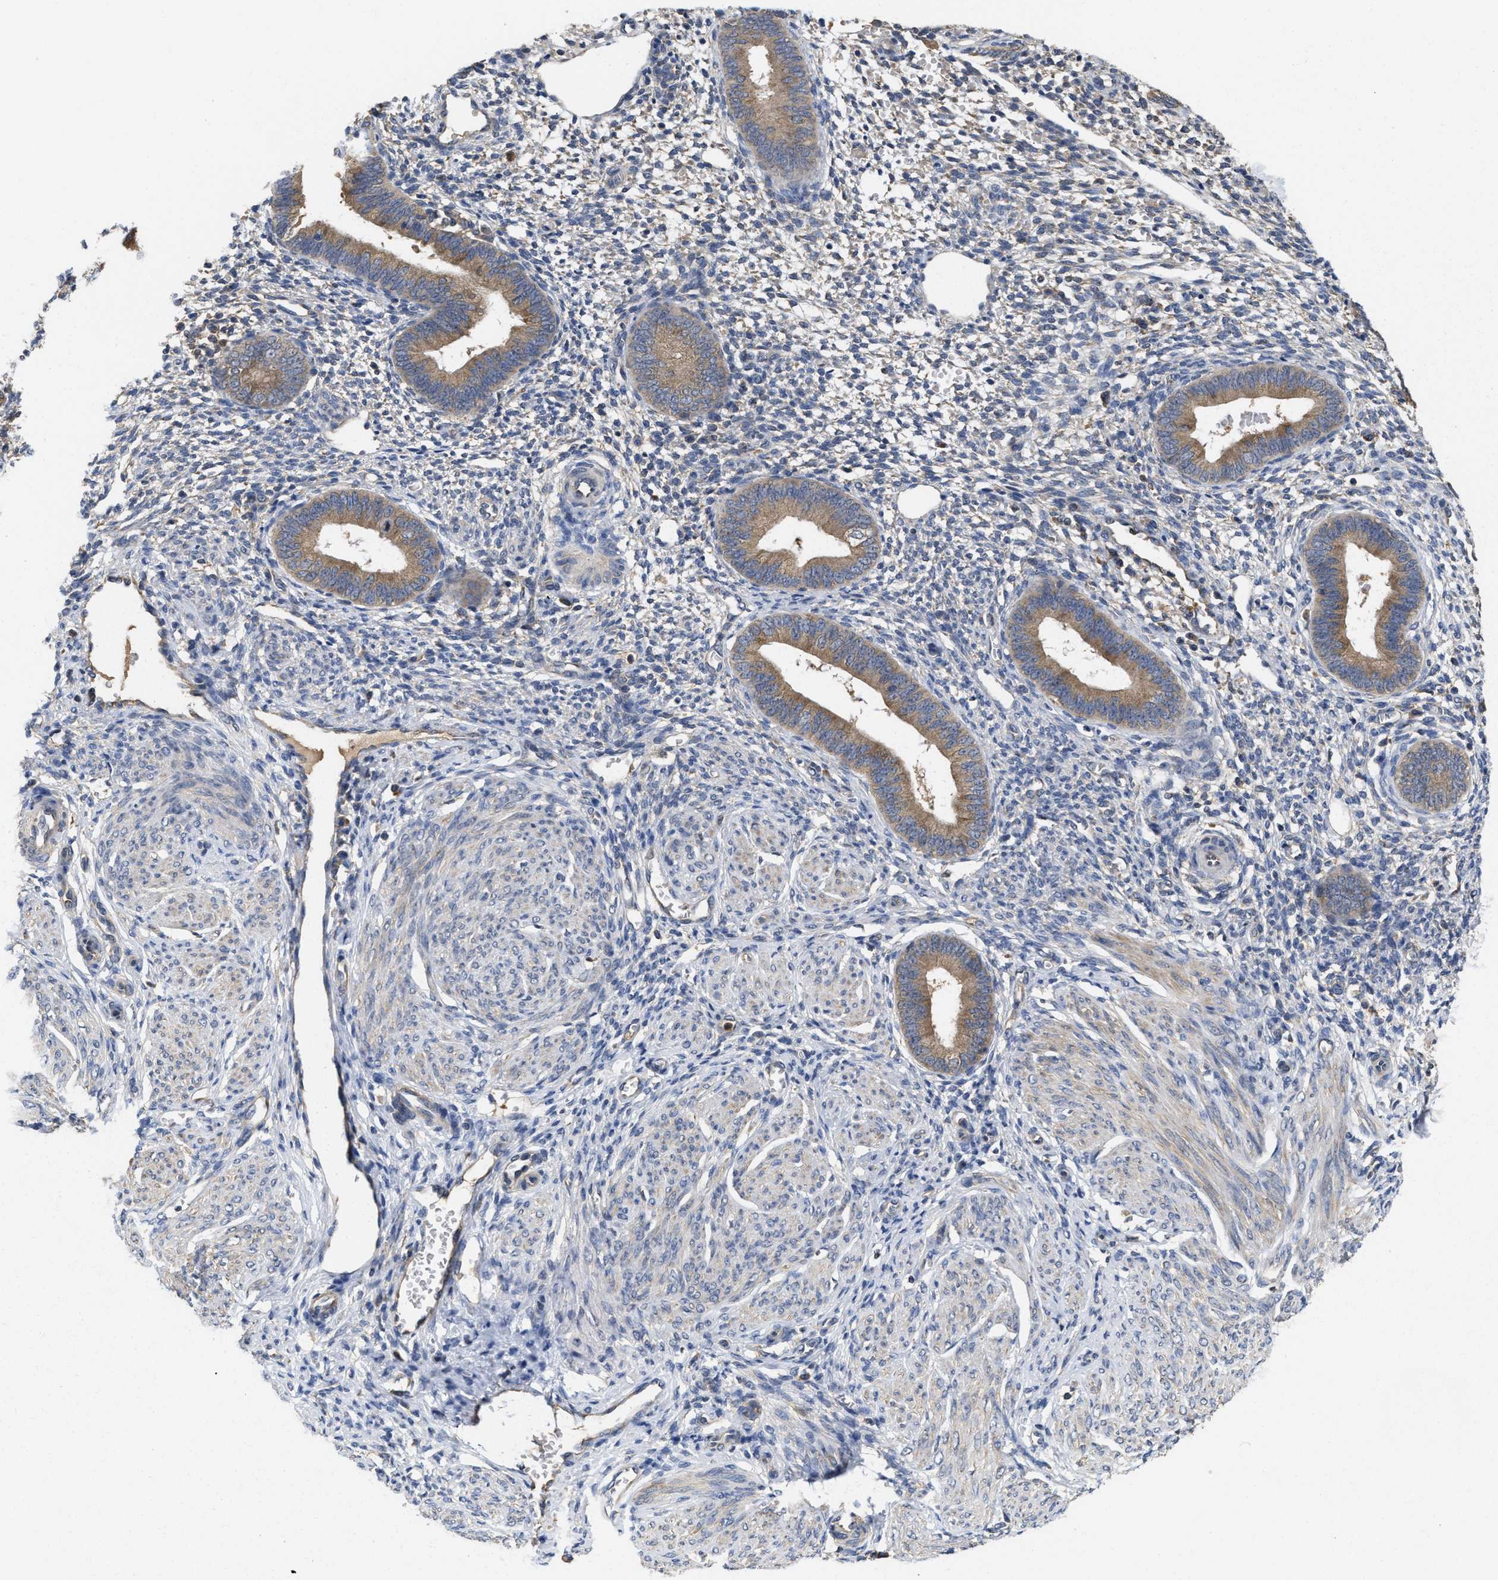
{"staining": {"intensity": "weak", "quantity": "<25%", "location": "cytoplasmic/membranous"}, "tissue": "endometrium", "cell_type": "Cells in endometrial stroma", "image_type": "normal", "snomed": [{"axis": "morphology", "description": "Normal tissue, NOS"}, {"axis": "topography", "description": "Endometrium"}], "caption": "This is an IHC histopathology image of normal endometrium. There is no positivity in cells in endometrial stroma.", "gene": "RNF216", "patient": {"sex": "female", "age": 46}}